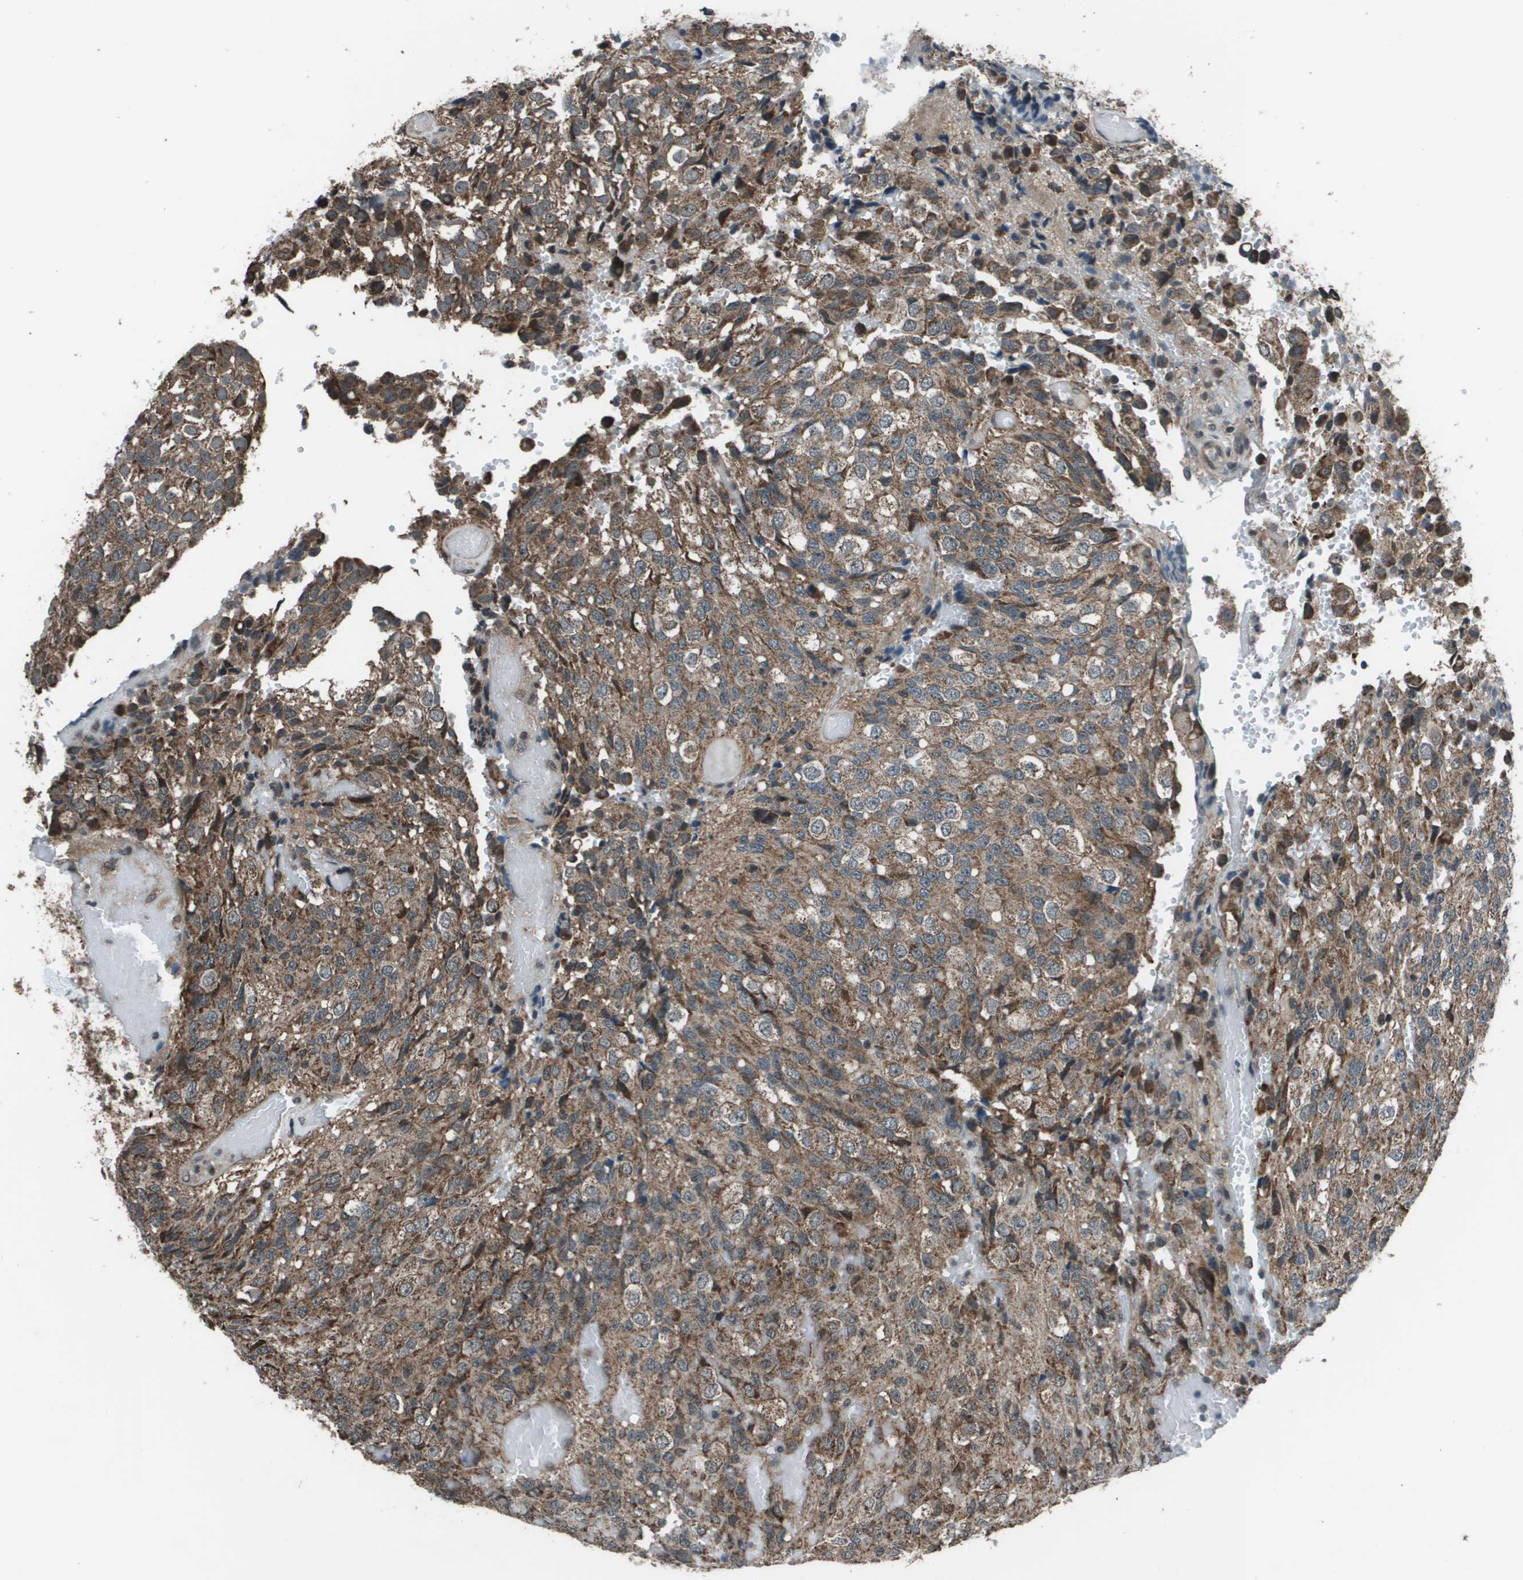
{"staining": {"intensity": "moderate", "quantity": "25%-75%", "location": "cytoplasmic/membranous"}, "tissue": "glioma", "cell_type": "Tumor cells", "image_type": "cancer", "snomed": [{"axis": "morphology", "description": "Glioma, malignant, High grade"}, {"axis": "topography", "description": "Brain"}], "caption": "Immunohistochemical staining of human glioma shows medium levels of moderate cytoplasmic/membranous staining in about 25%-75% of tumor cells.", "gene": "PPFIA1", "patient": {"sex": "male", "age": 32}}